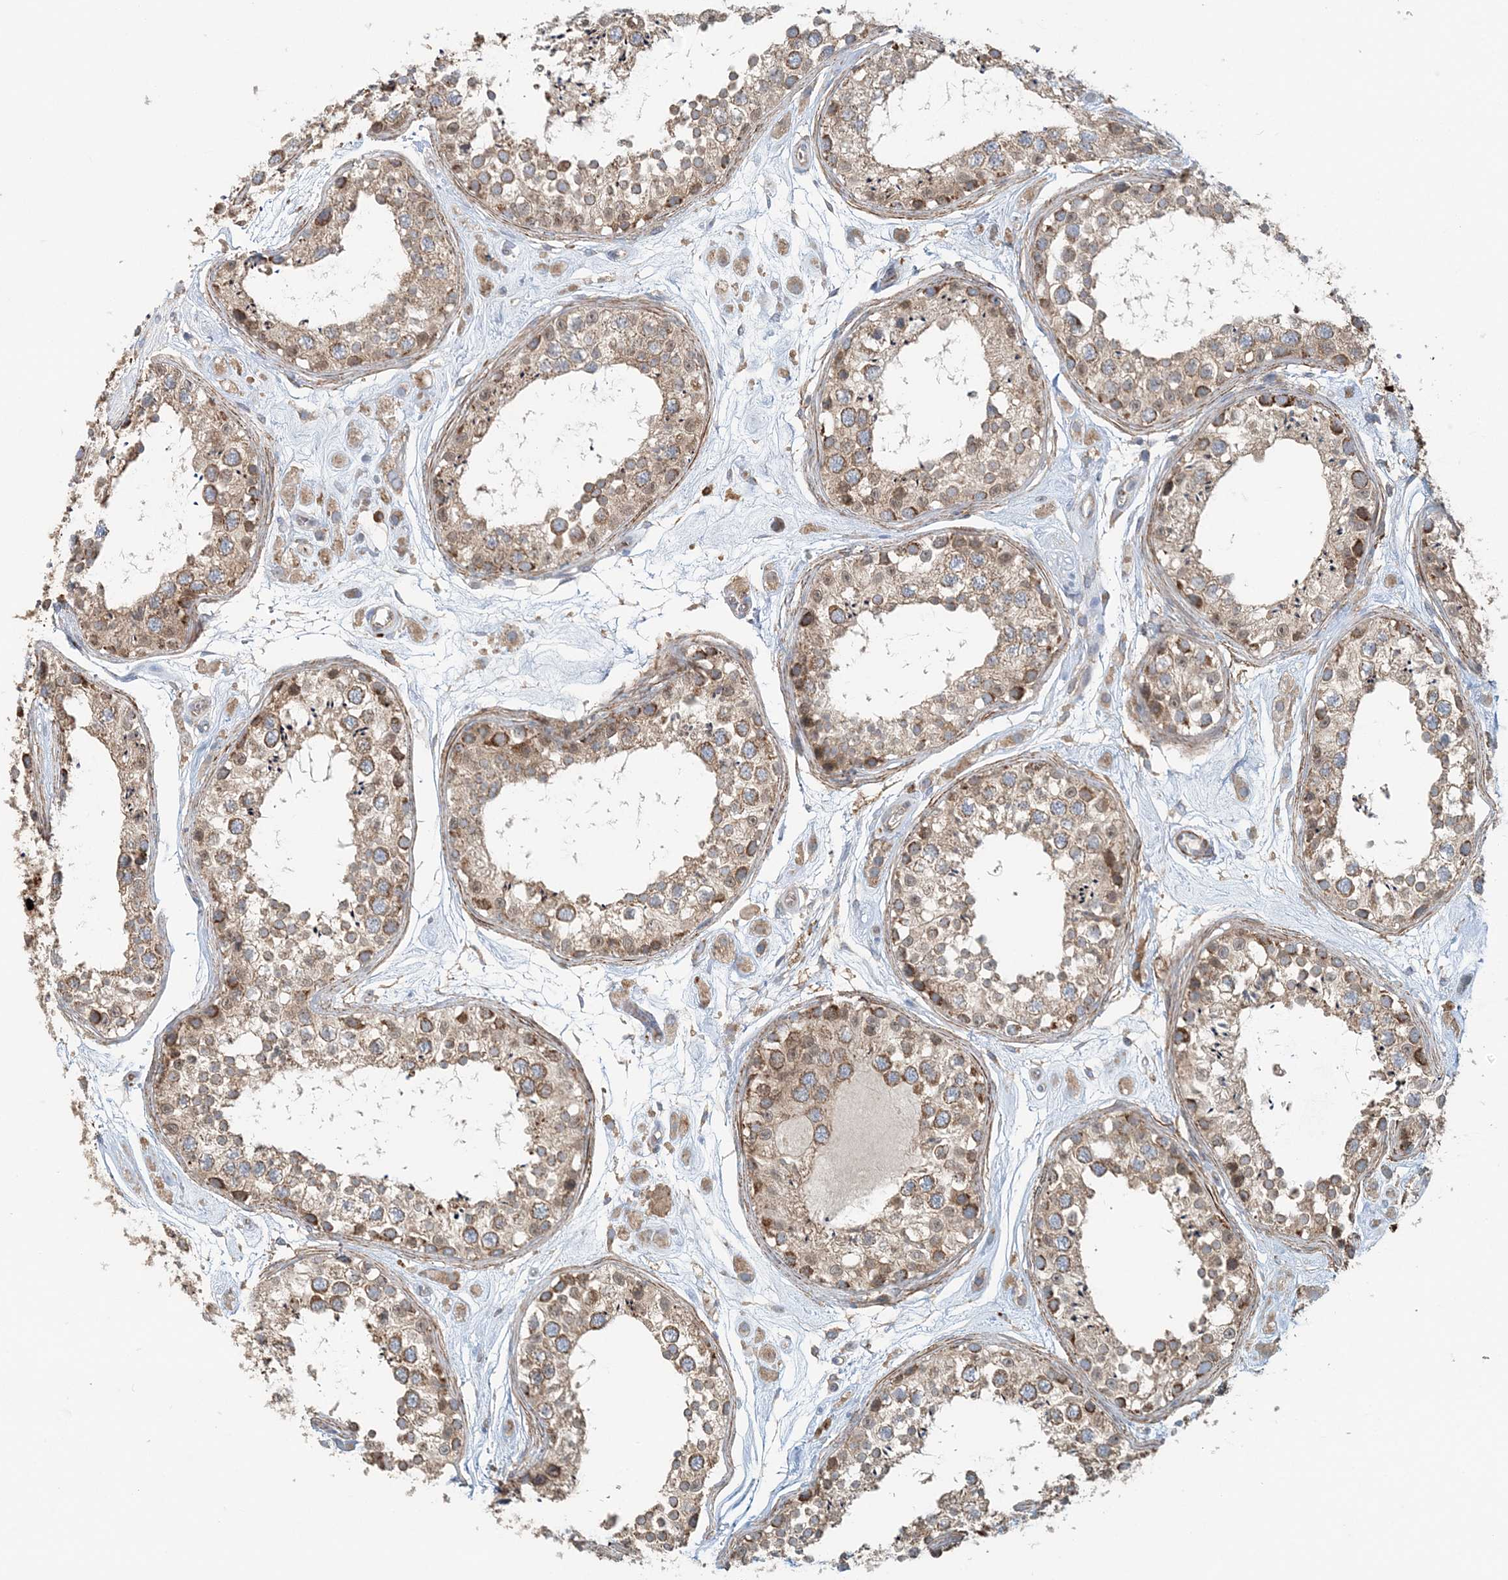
{"staining": {"intensity": "moderate", "quantity": ">75%", "location": "cytoplasmic/membranous"}, "tissue": "testis", "cell_type": "Cells in seminiferous ducts", "image_type": "normal", "snomed": [{"axis": "morphology", "description": "Normal tissue, NOS"}, {"axis": "topography", "description": "Testis"}], "caption": "High-magnification brightfield microscopy of benign testis stained with DAB (brown) and counterstained with hematoxylin (blue). cells in seminiferous ducts exhibit moderate cytoplasmic/membranous expression is appreciated in about>75% of cells. (Stains: DAB in brown, nuclei in blue, Microscopy: brightfield microscopy at high magnification).", "gene": "TTI1", "patient": {"sex": "male", "age": 25}}